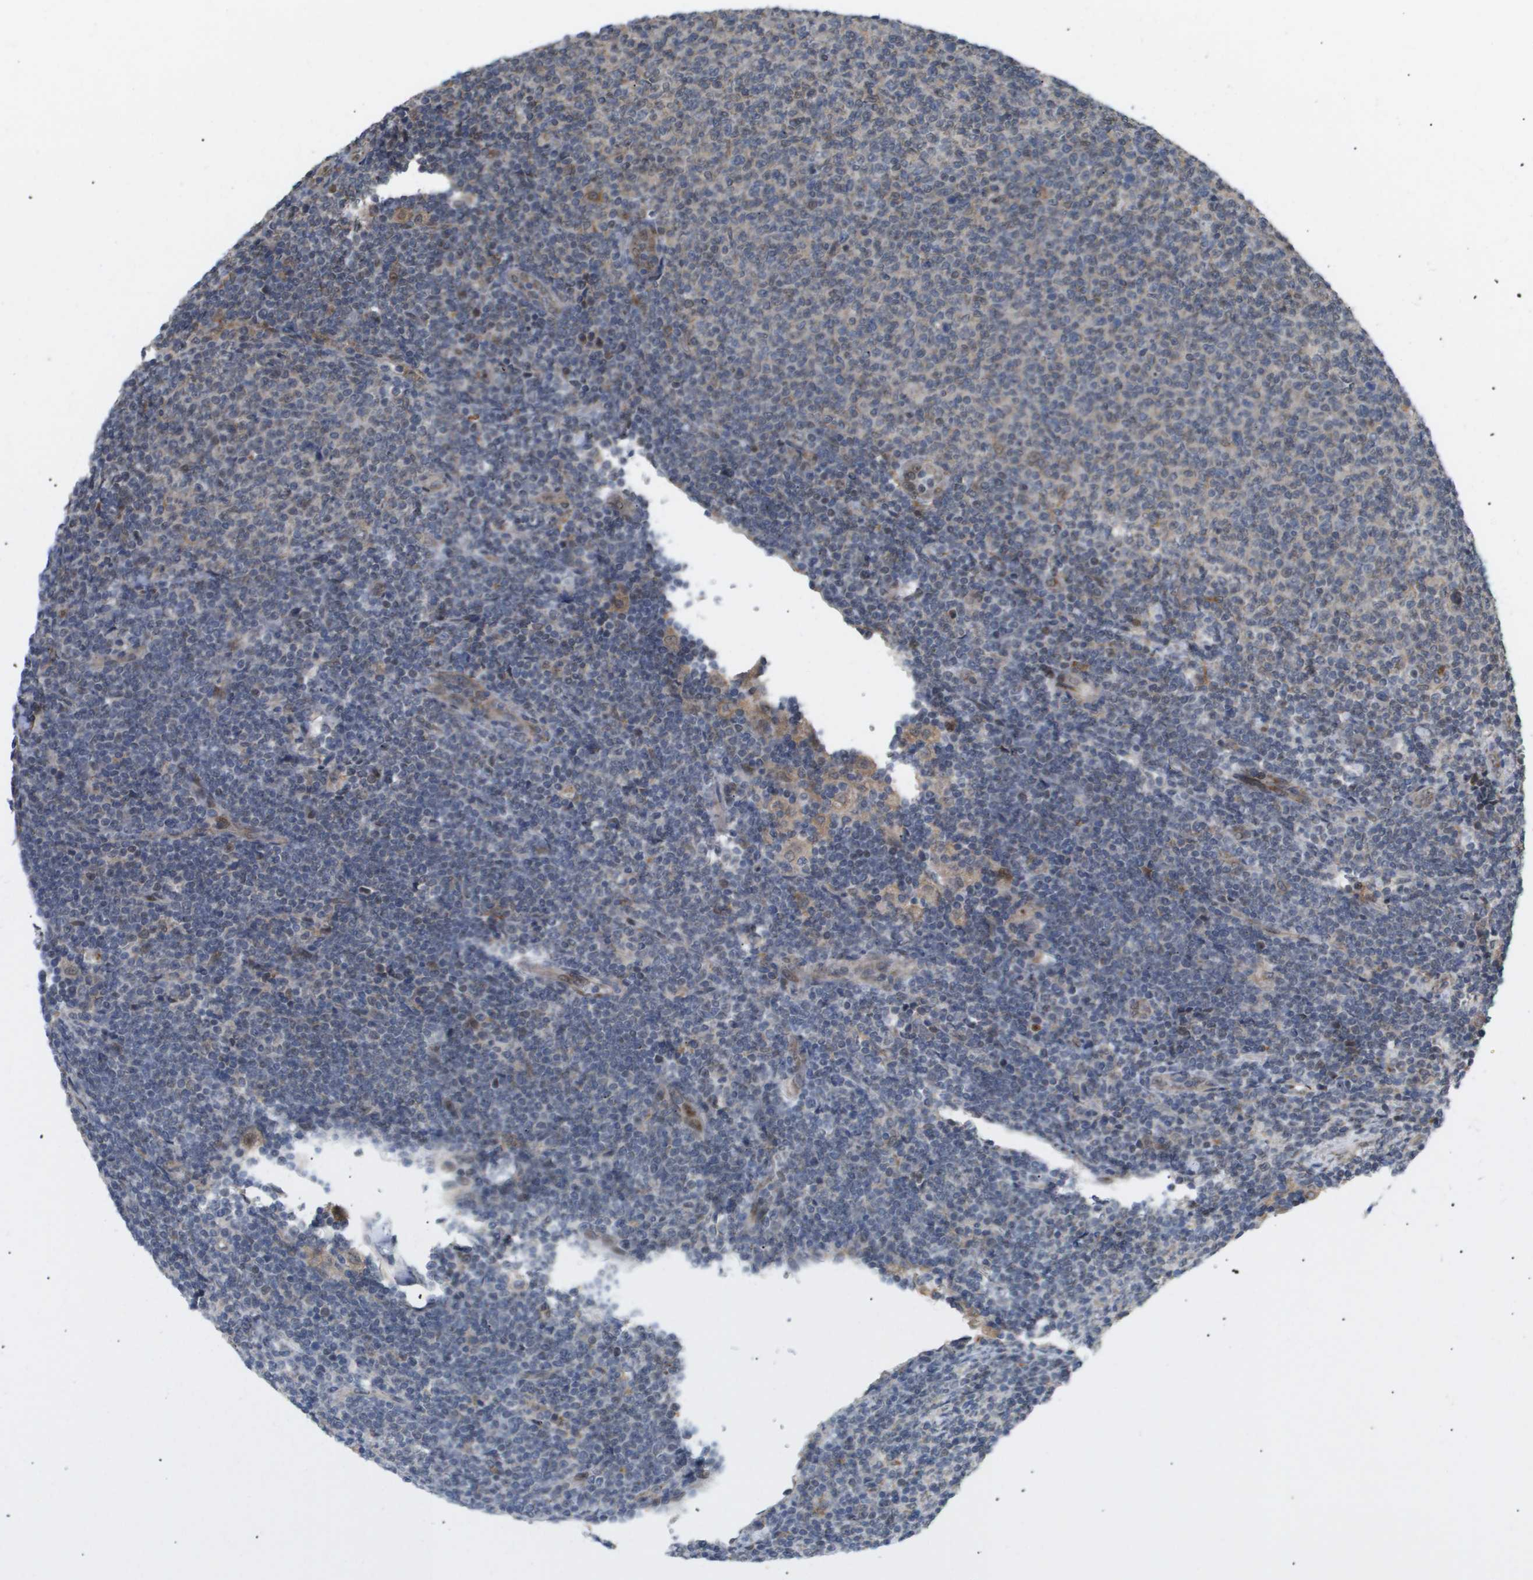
{"staining": {"intensity": "negative", "quantity": "none", "location": "none"}, "tissue": "lymphoma", "cell_type": "Tumor cells", "image_type": "cancer", "snomed": [{"axis": "morphology", "description": "Malignant lymphoma, non-Hodgkin's type, Low grade"}, {"axis": "topography", "description": "Lymph node"}], "caption": "DAB immunohistochemical staining of lymphoma reveals no significant staining in tumor cells.", "gene": "PDGFB", "patient": {"sex": "male", "age": 66}}